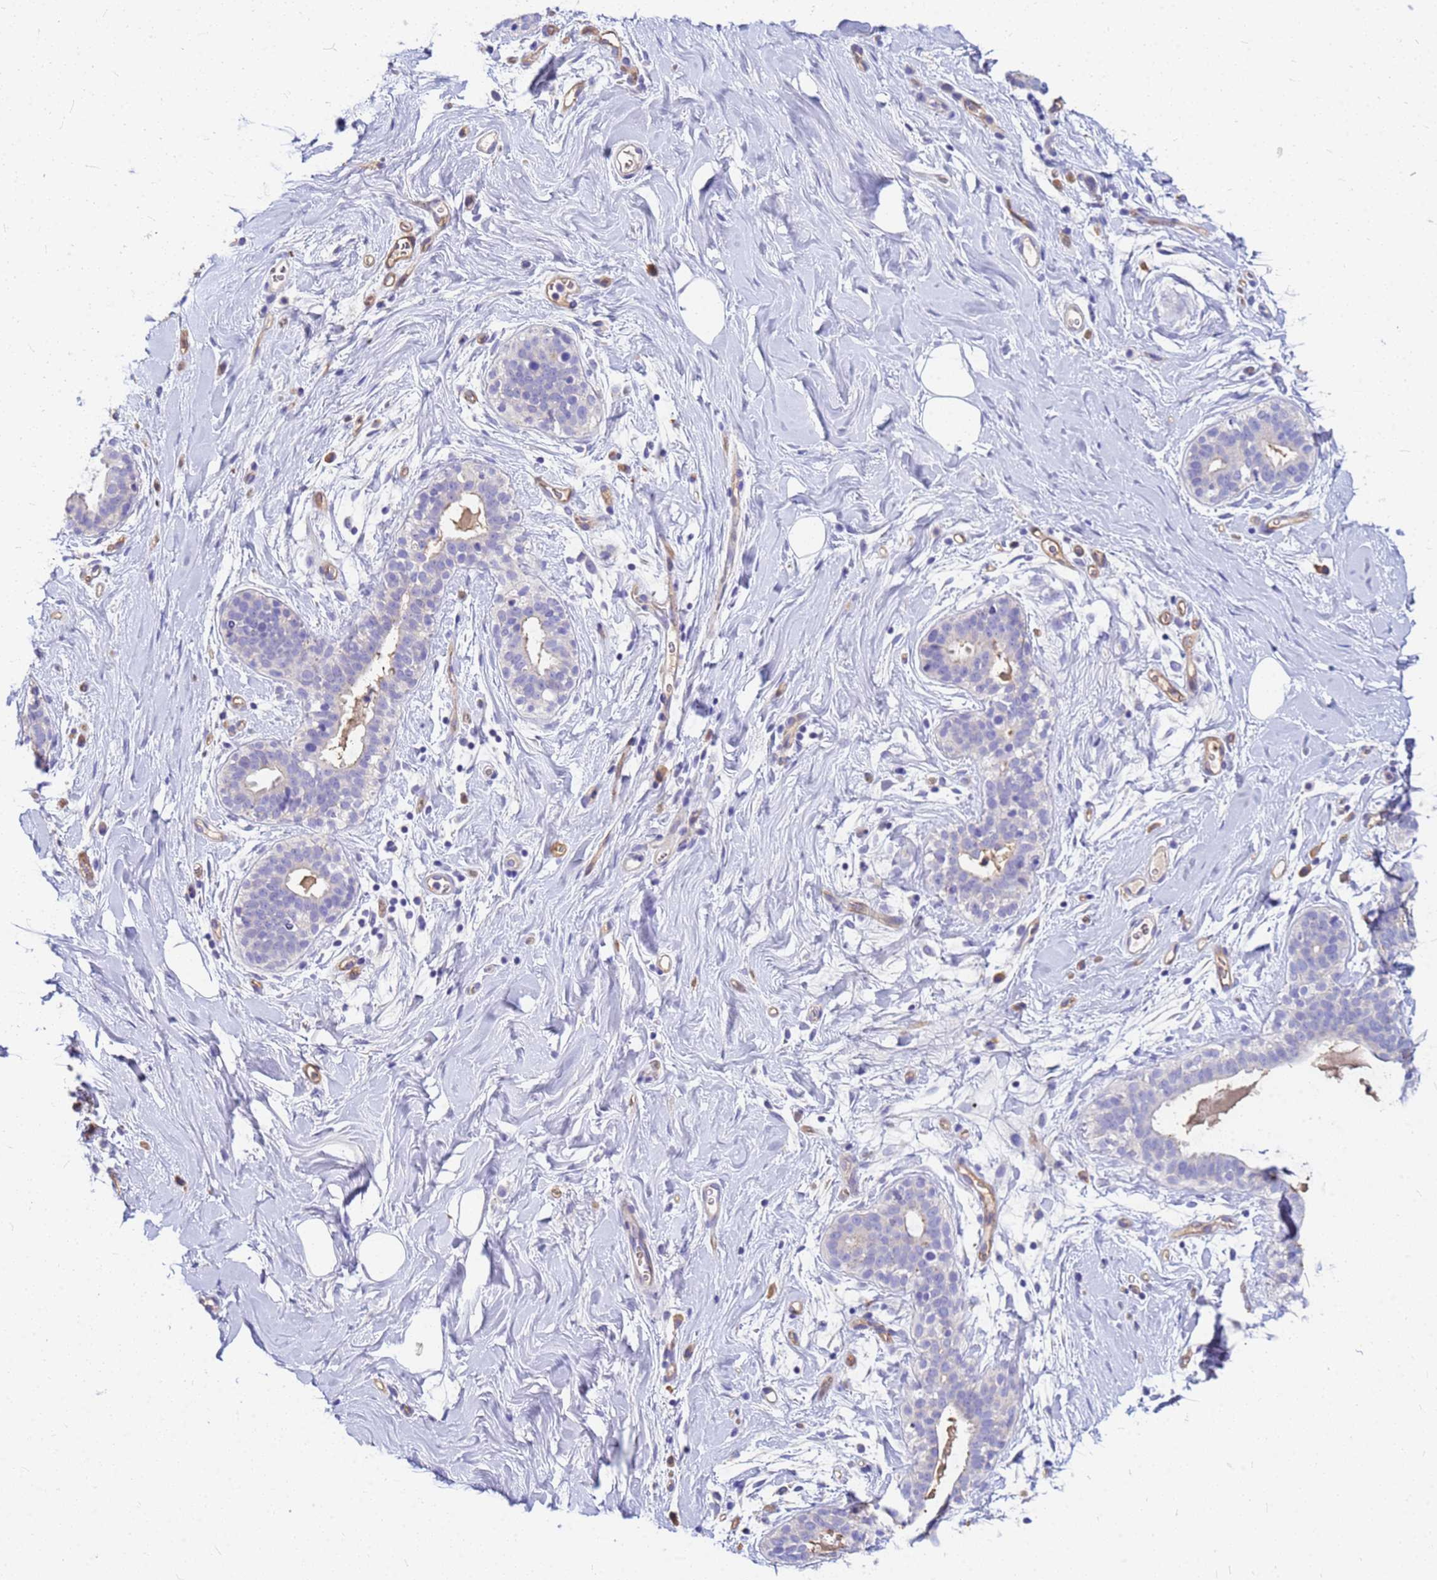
{"staining": {"intensity": "negative", "quantity": "none", "location": "none"}, "tissue": "adipose tissue", "cell_type": "Adipocytes", "image_type": "normal", "snomed": [{"axis": "morphology", "description": "Normal tissue, NOS"}, {"axis": "topography", "description": "Breast"}], "caption": "The image shows no staining of adipocytes in benign adipose tissue.", "gene": "DPRX", "patient": {"sex": "female", "age": 26}}